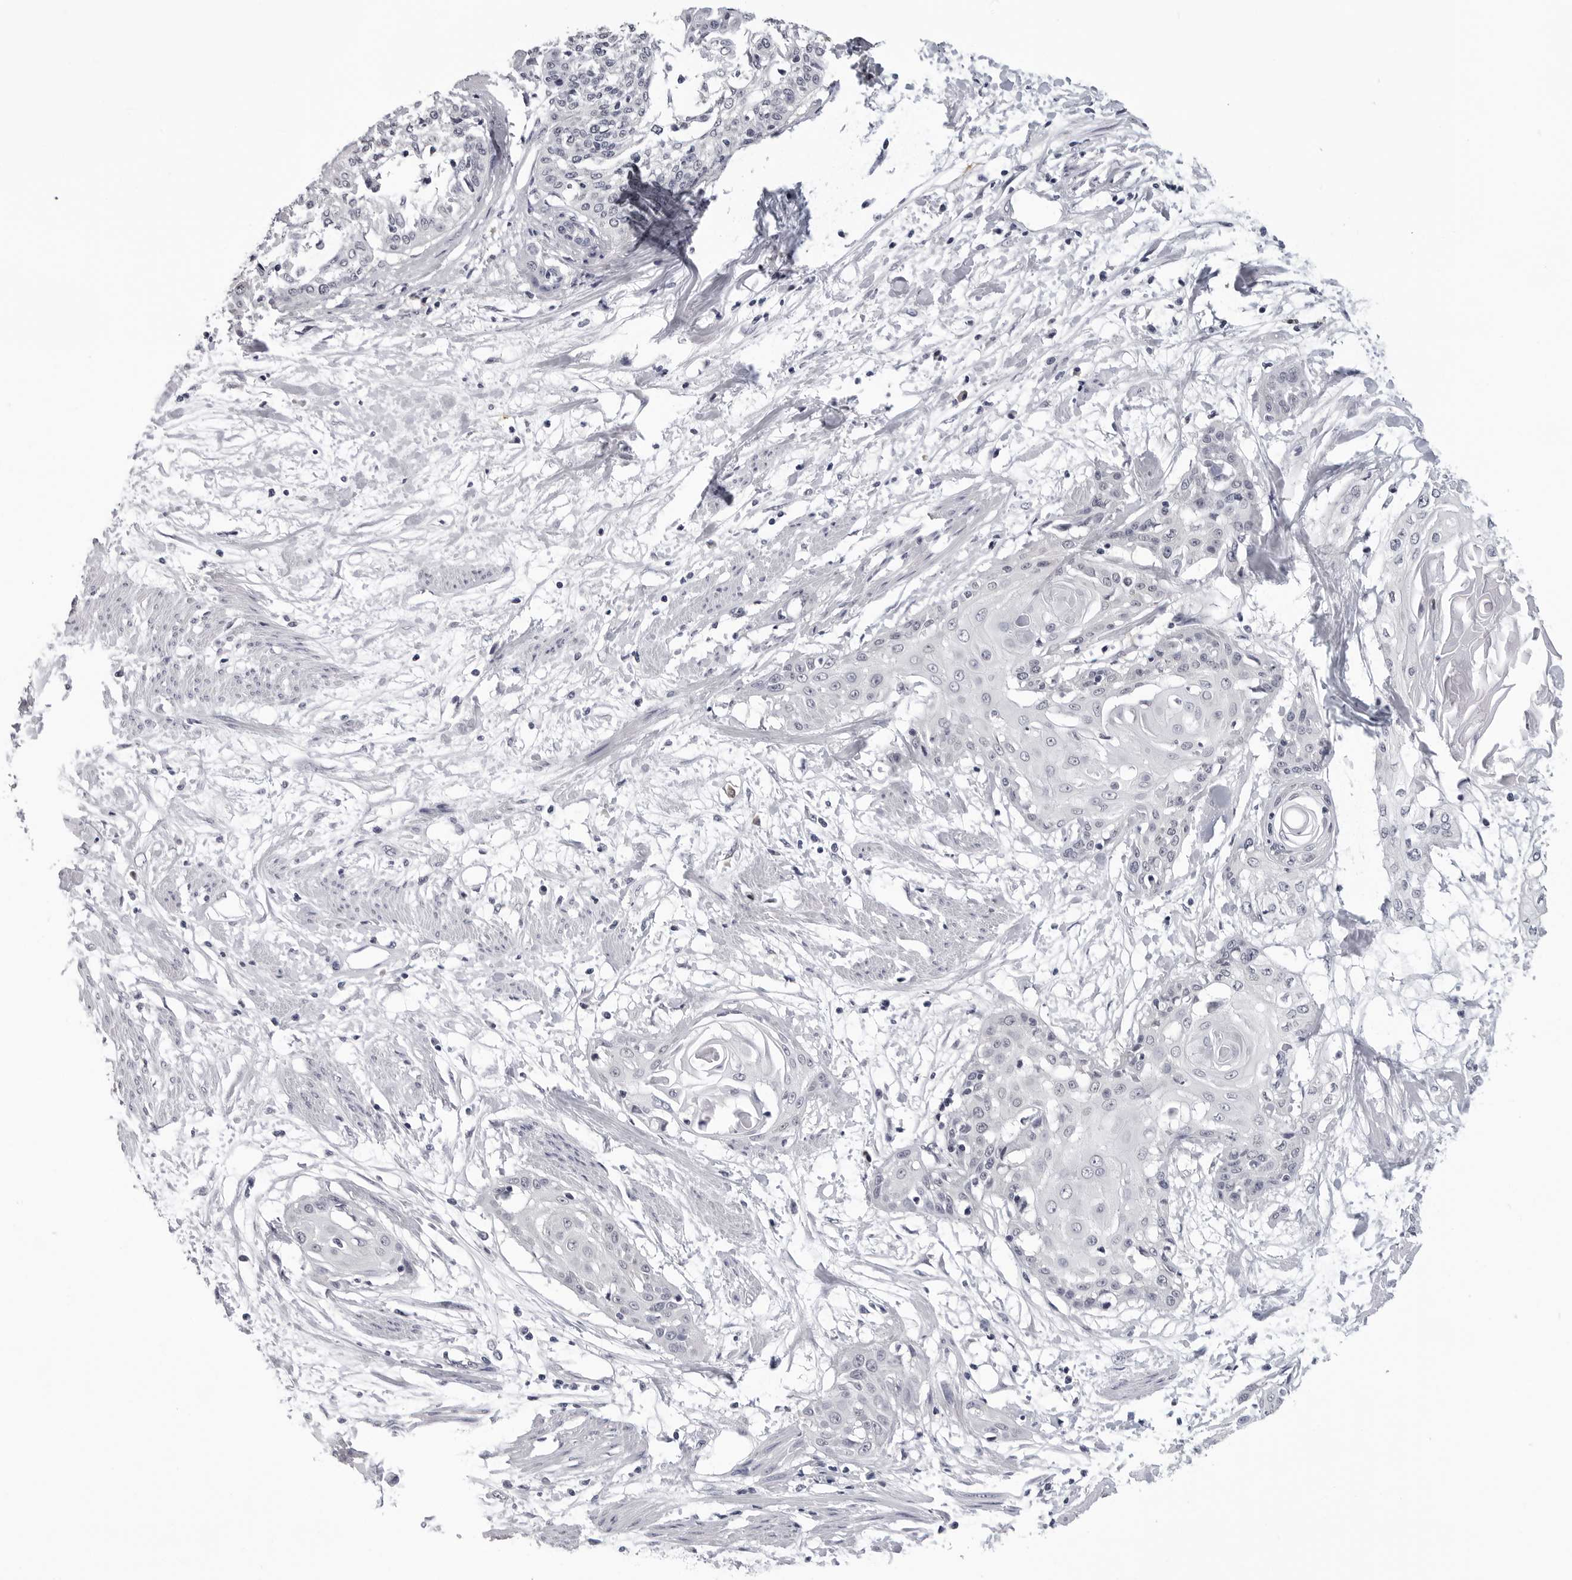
{"staining": {"intensity": "negative", "quantity": "none", "location": "none"}, "tissue": "cervical cancer", "cell_type": "Tumor cells", "image_type": "cancer", "snomed": [{"axis": "morphology", "description": "Squamous cell carcinoma, NOS"}, {"axis": "topography", "description": "Cervix"}], "caption": "Human cervical cancer (squamous cell carcinoma) stained for a protein using immunohistochemistry (IHC) reveals no expression in tumor cells.", "gene": "TRMT13", "patient": {"sex": "female", "age": 57}}